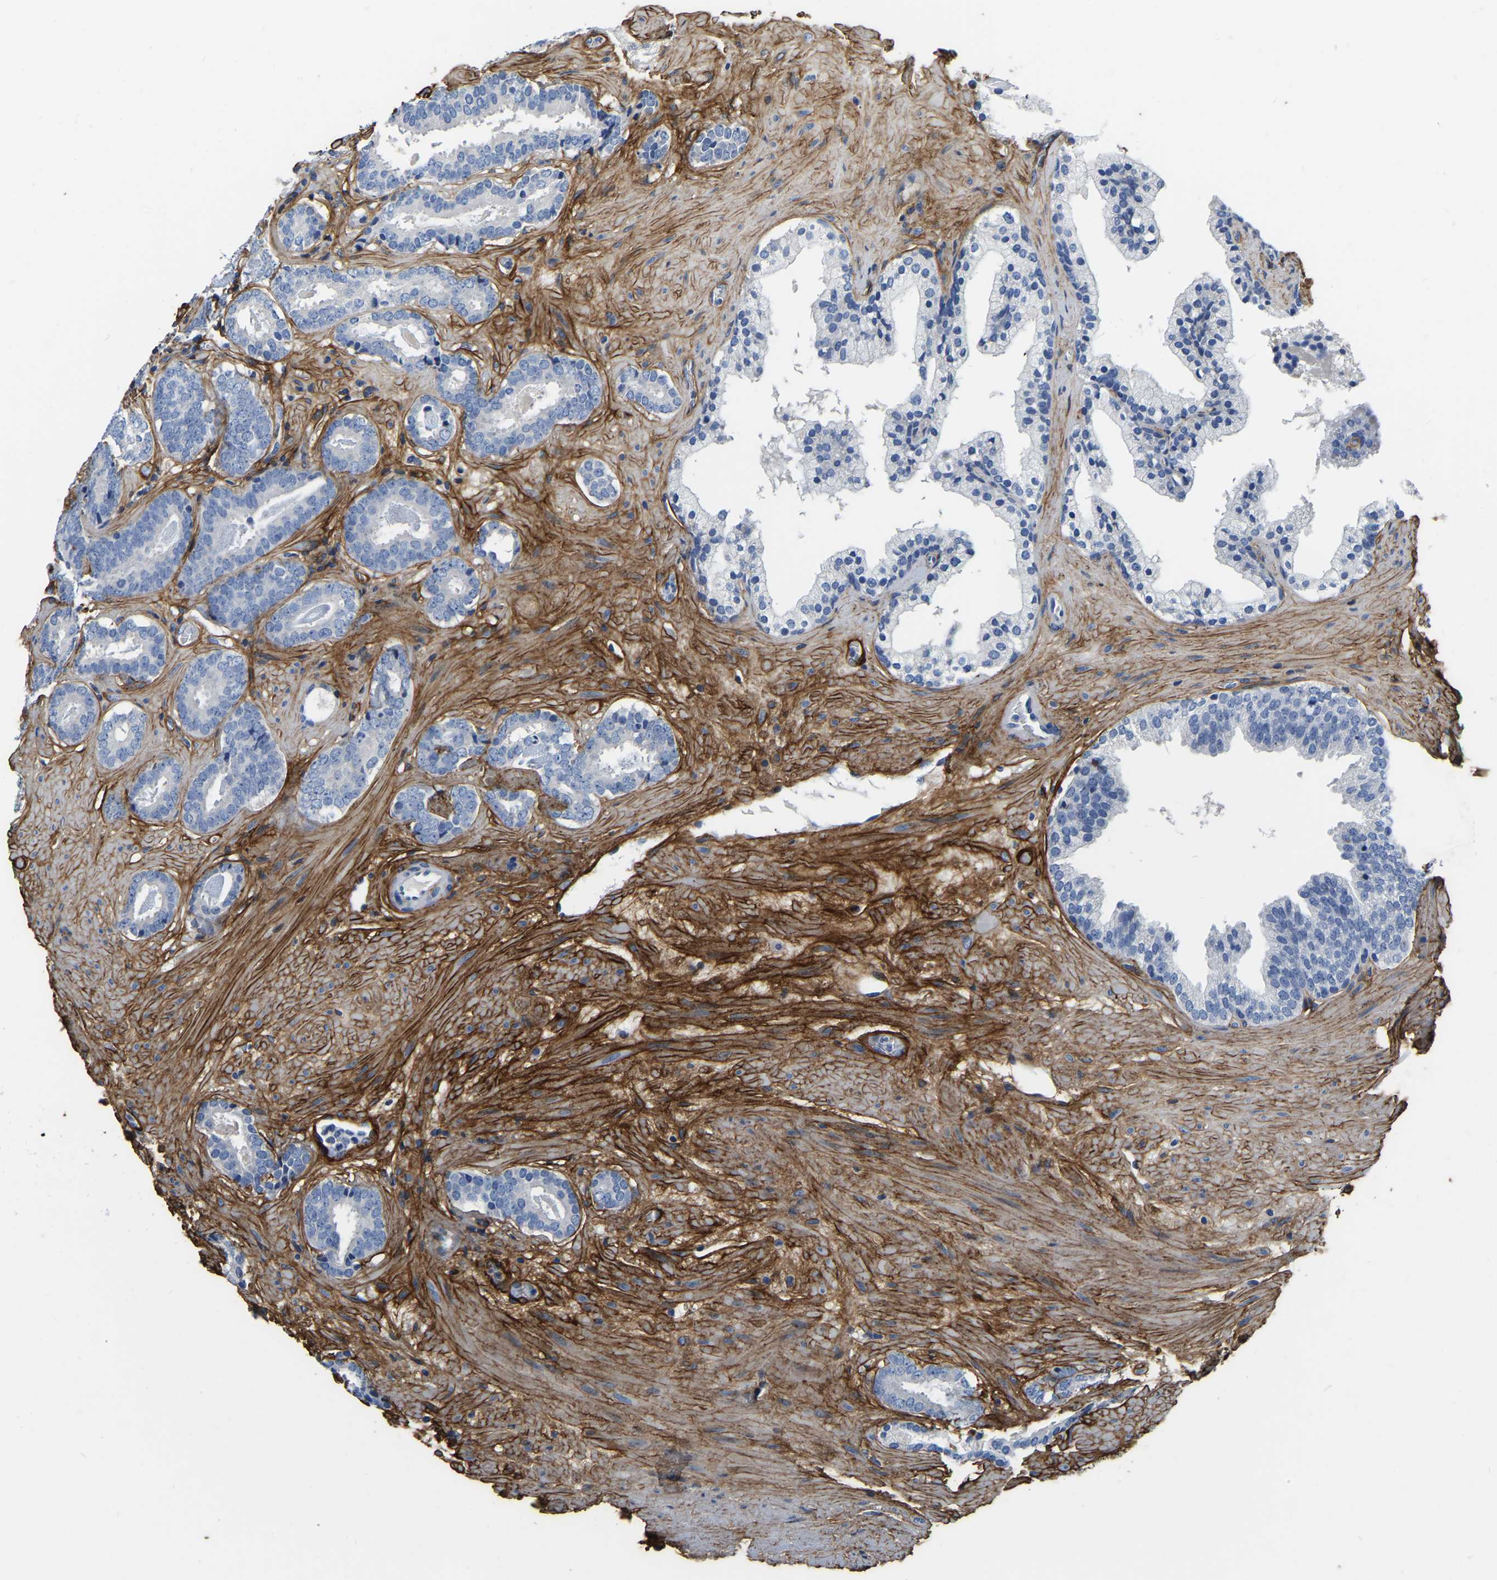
{"staining": {"intensity": "negative", "quantity": "none", "location": "none"}, "tissue": "prostate cancer", "cell_type": "Tumor cells", "image_type": "cancer", "snomed": [{"axis": "morphology", "description": "Adenocarcinoma, Low grade"}, {"axis": "topography", "description": "Prostate"}], "caption": "The photomicrograph displays no significant expression in tumor cells of prostate cancer.", "gene": "COL6A1", "patient": {"sex": "male", "age": 69}}